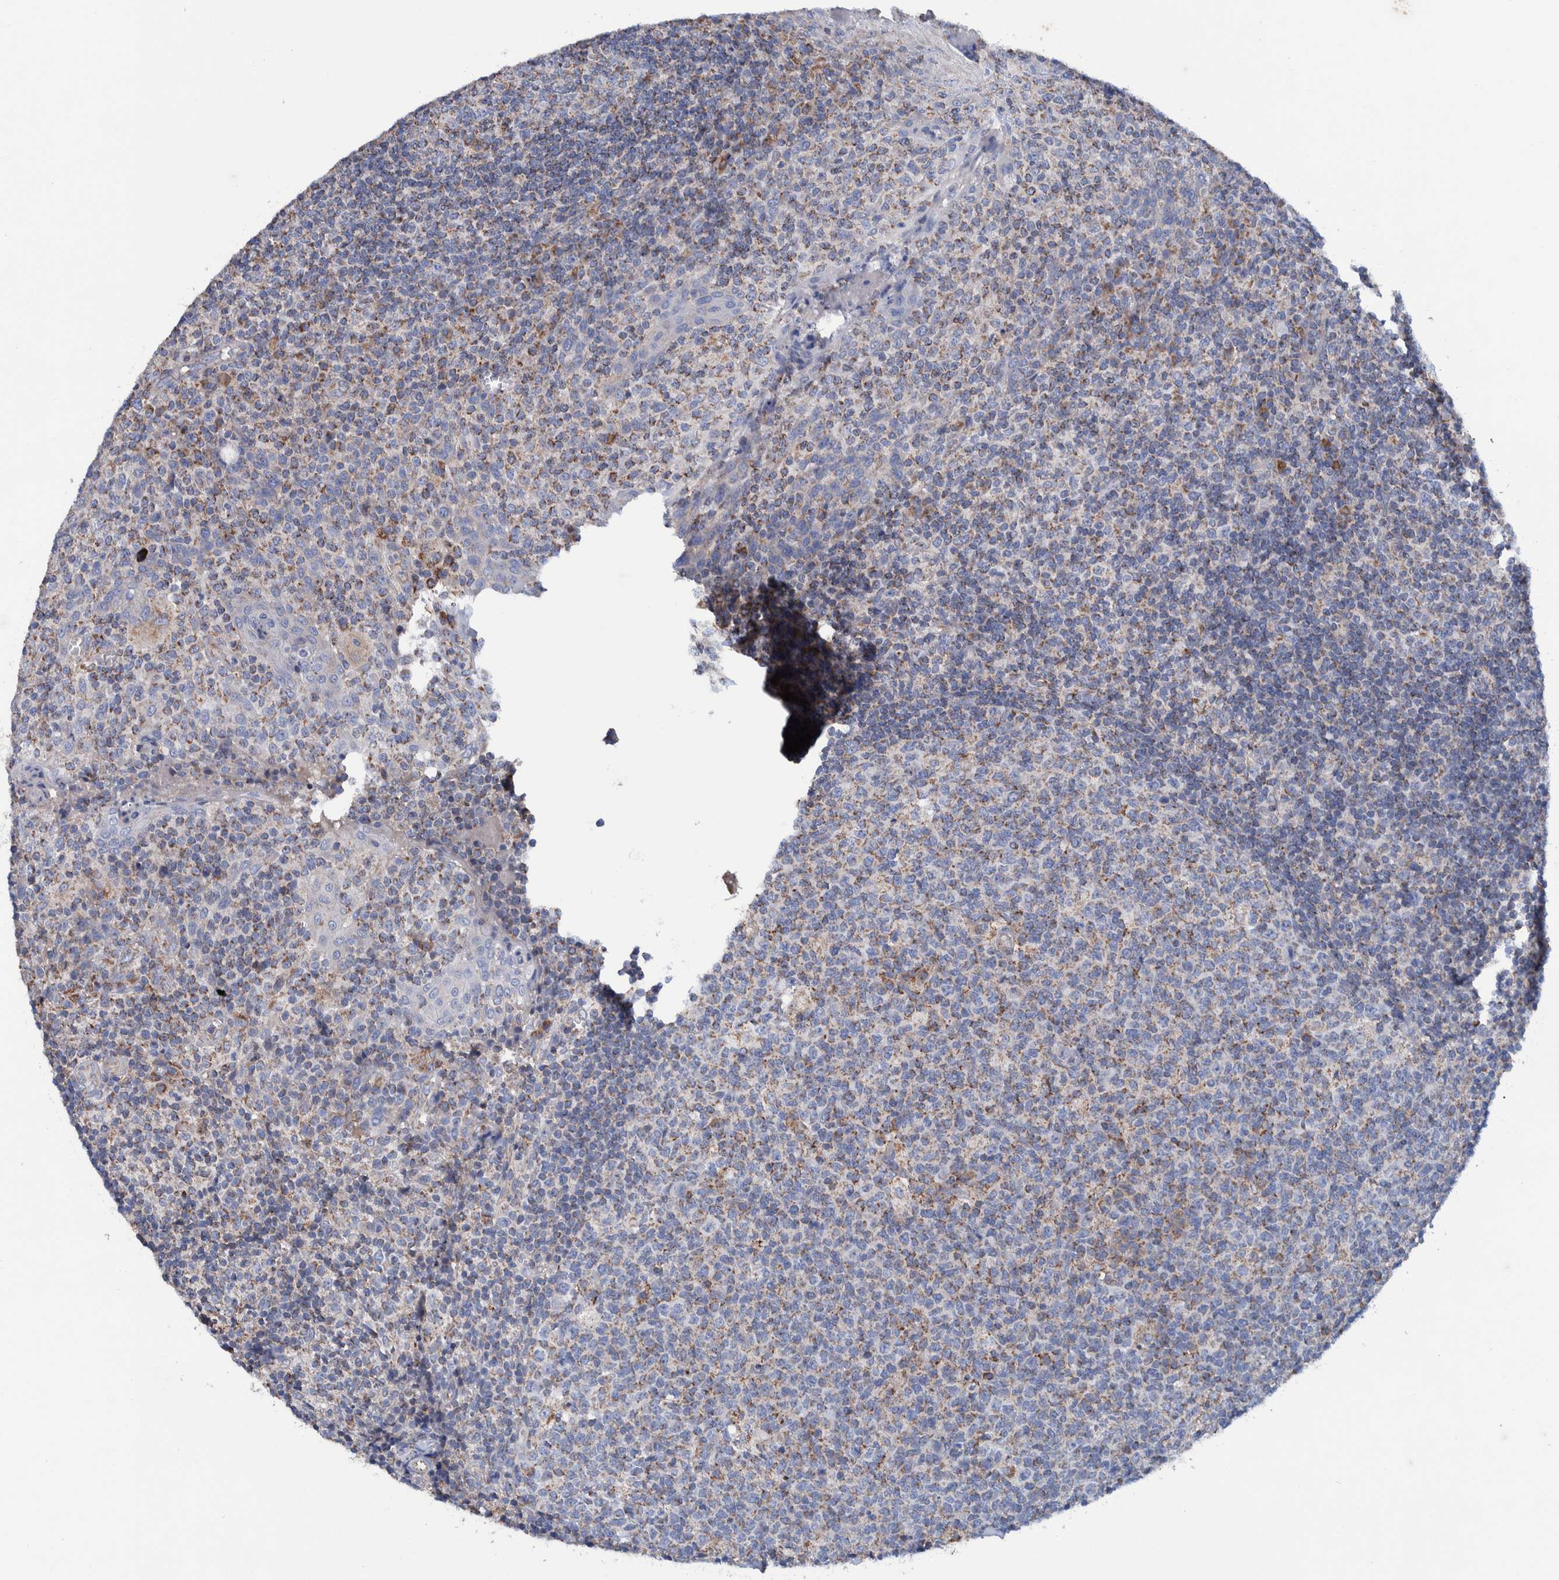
{"staining": {"intensity": "moderate", "quantity": ">75%", "location": "cytoplasmic/membranous"}, "tissue": "tonsil", "cell_type": "Germinal center cells", "image_type": "normal", "snomed": [{"axis": "morphology", "description": "Normal tissue, NOS"}, {"axis": "topography", "description": "Tonsil"}], "caption": "This is a histology image of immunohistochemistry staining of normal tonsil, which shows moderate positivity in the cytoplasmic/membranous of germinal center cells.", "gene": "DECR1", "patient": {"sex": "female", "age": 19}}